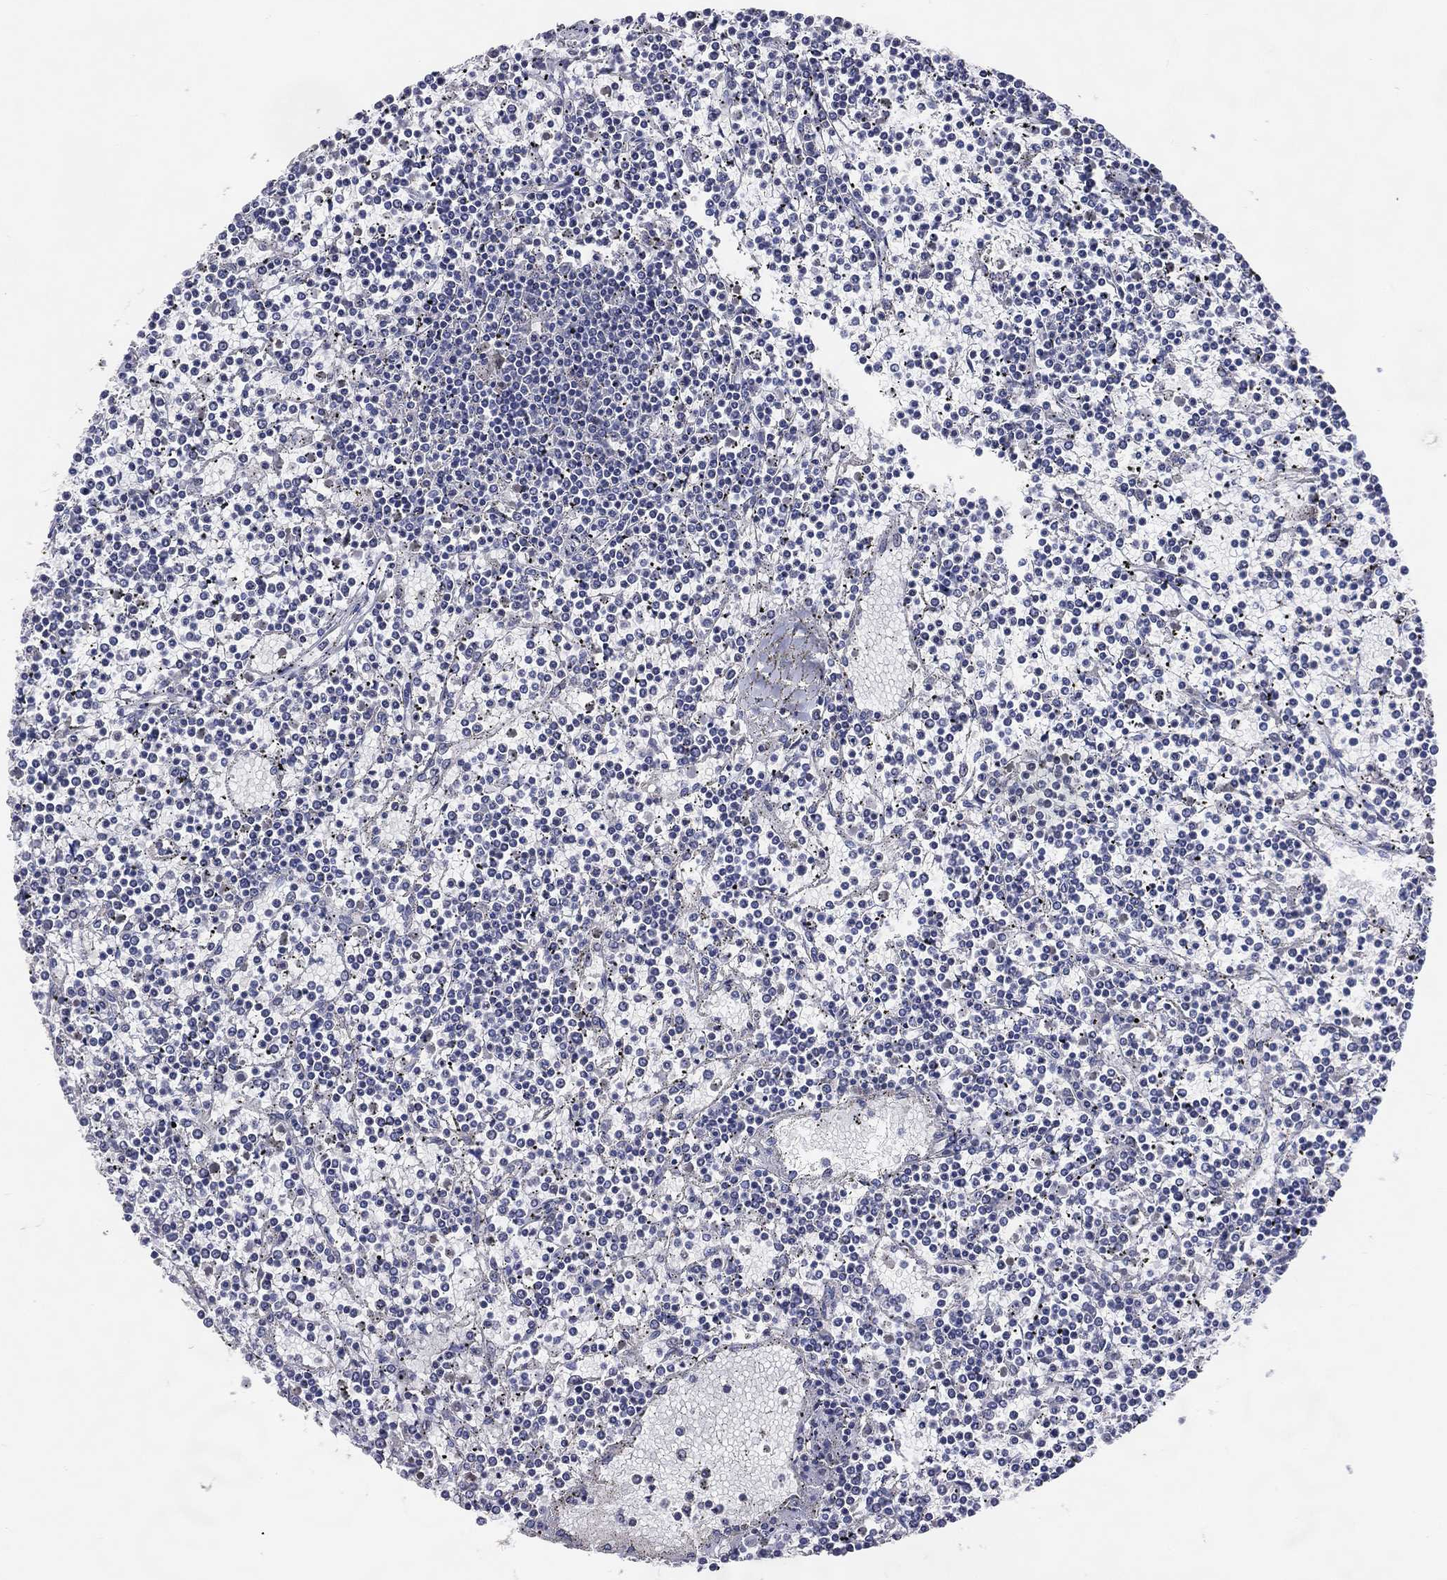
{"staining": {"intensity": "negative", "quantity": "none", "location": "none"}, "tissue": "lymphoma", "cell_type": "Tumor cells", "image_type": "cancer", "snomed": [{"axis": "morphology", "description": "Malignant lymphoma, non-Hodgkin's type, Low grade"}, {"axis": "topography", "description": "Spleen"}], "caption": "The image shows no significant expression in tumor cells of malignant lymphoma, non-Hodgkin's type (low-grade). The staining is performed using DAB (3,3'-diaminobenzidine) brown chromogen with nuclei counter-stained in using hematoxylin.", "gene": "DNAH6", "patient": {"sex": "female", "age": 19}}